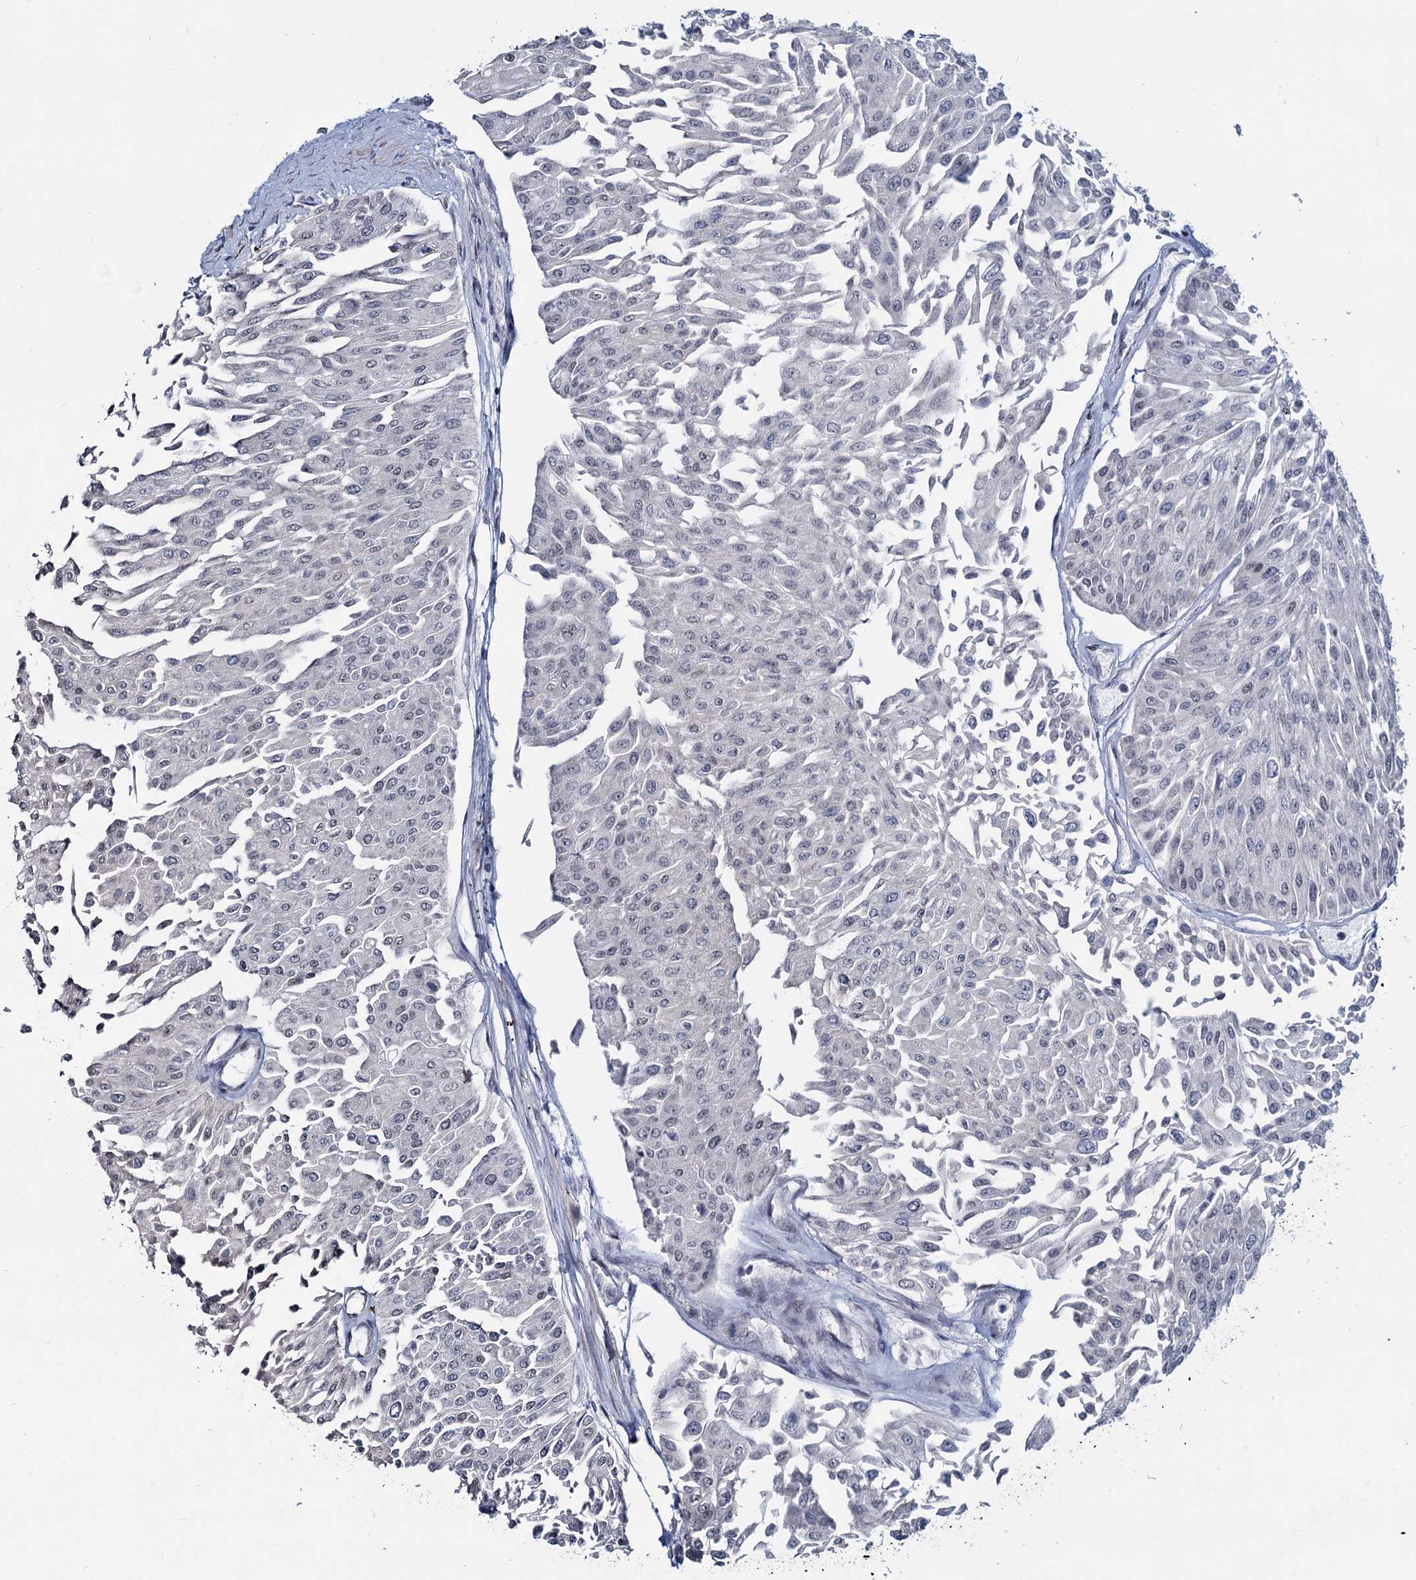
{"staining": {"intensity": "negative", "quantity": "none", "location": "none"}, "tissue": "urothelial cancer", "cell_type": "Tumor cells", "image_type": "cancer", "snomed": [{"axis": "morphology", "description": "Urothelial carcinoma, Low grade"}, {"axis": "topography", "description": "Urinary bladder"}], "caption": "IHC of human urothelial carcinoma (low-grade) reveals no staining in tumor cells.", "gene": "METTL14", "patient": {"sex": "male", "age": 67}}